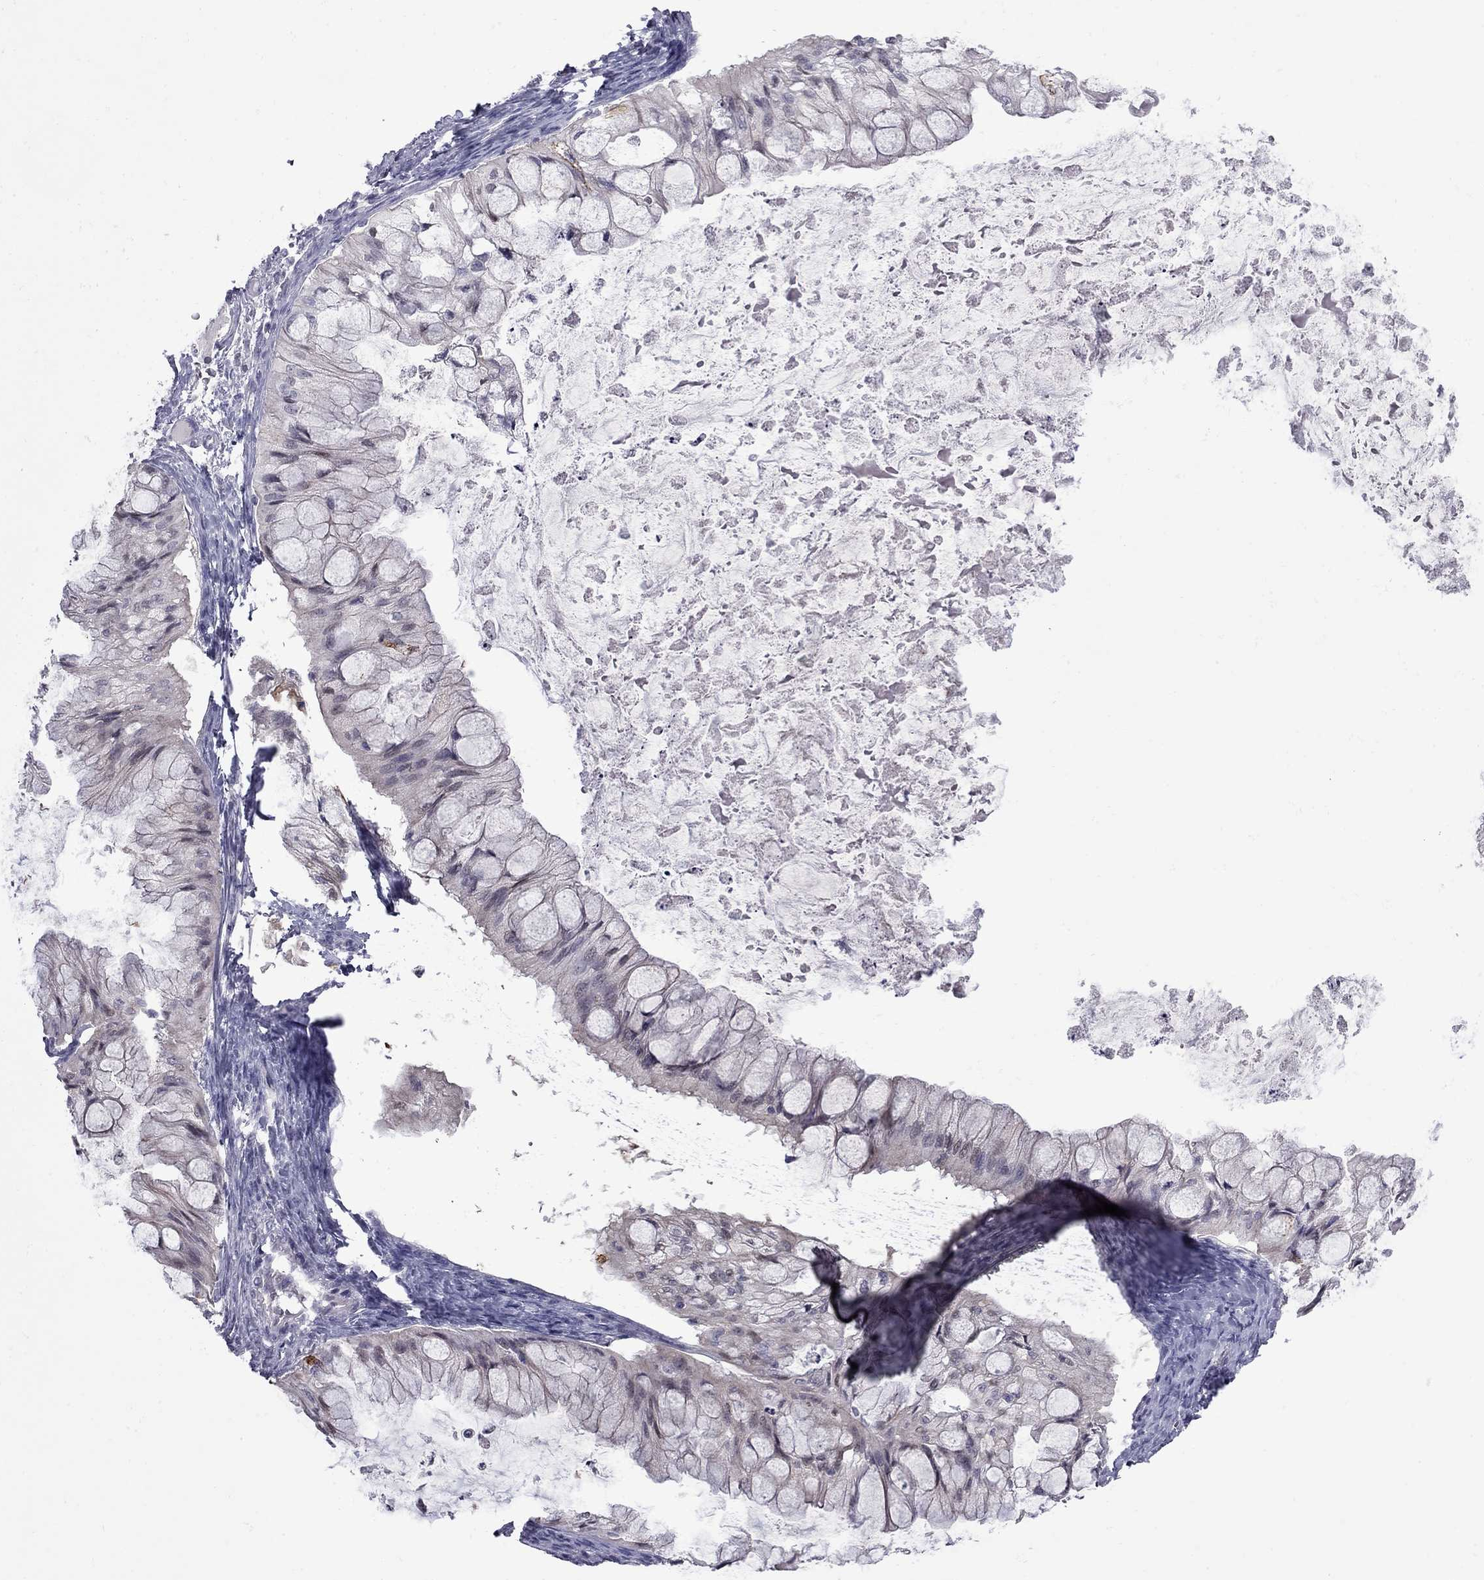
{"staining": {"intensity": "negative", "quantity": "none", "location": "none"}, "tissue": "ovarian cancer", "cell_type": "Tumor cells", "image_type": "cancer", "snomed": [{"axis": "morphology", "description": "Cystadenocarcinoma, mucinous, NOS"}, {"axis": "topography", "description": "Ovary"}], "caption": "IHC photomicrograph of human ovarian cancer stained for a protein (brown), which shows no positivity in tumor cells.", "gene": "NRARP", "patient": {"sex": "female", "age": 57}}